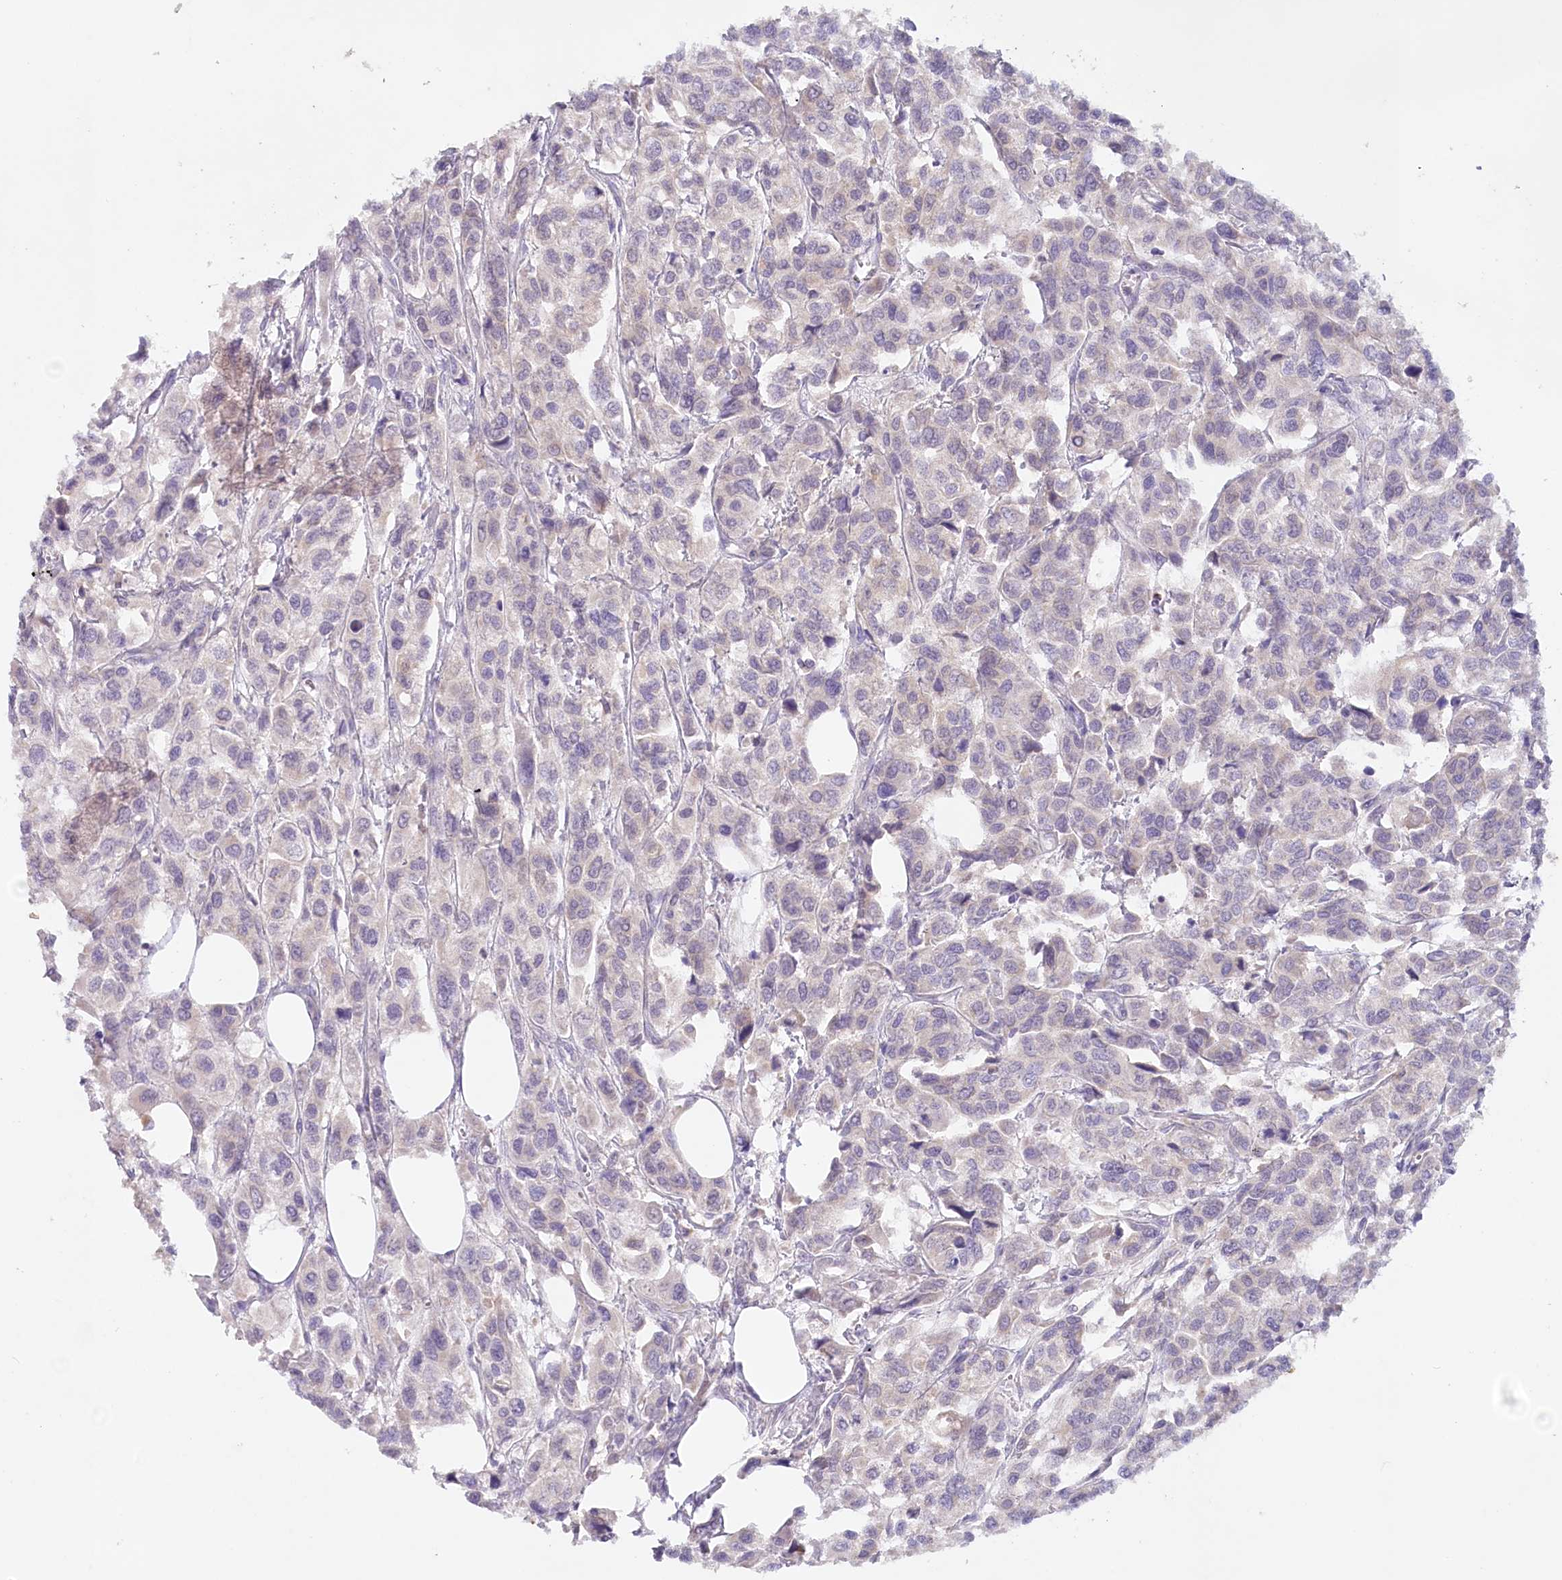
{"staining": {"intensity": "weak", "quantity": "25%-75%", "location": "cytoplasmic/membranous"}, "tissue": "urothelial cancer", "cell_type": "Tumor cells", "image_type": "cancer", "snomed": [{"axis": "morphology", "description": "Urothelial carcinoma, High grade"}, {"axis": "topography", "description": "Urinary bladder"}], "caption": "Urothelial carcinoma (high-grade) was stained to show a protein in brown. There is low levels of weak cytoplasmic/membranous staining in about 25%-75% of tumor cells.", "gene": "PSAPL1", "patient": {"sex": "male", "age": 67}}